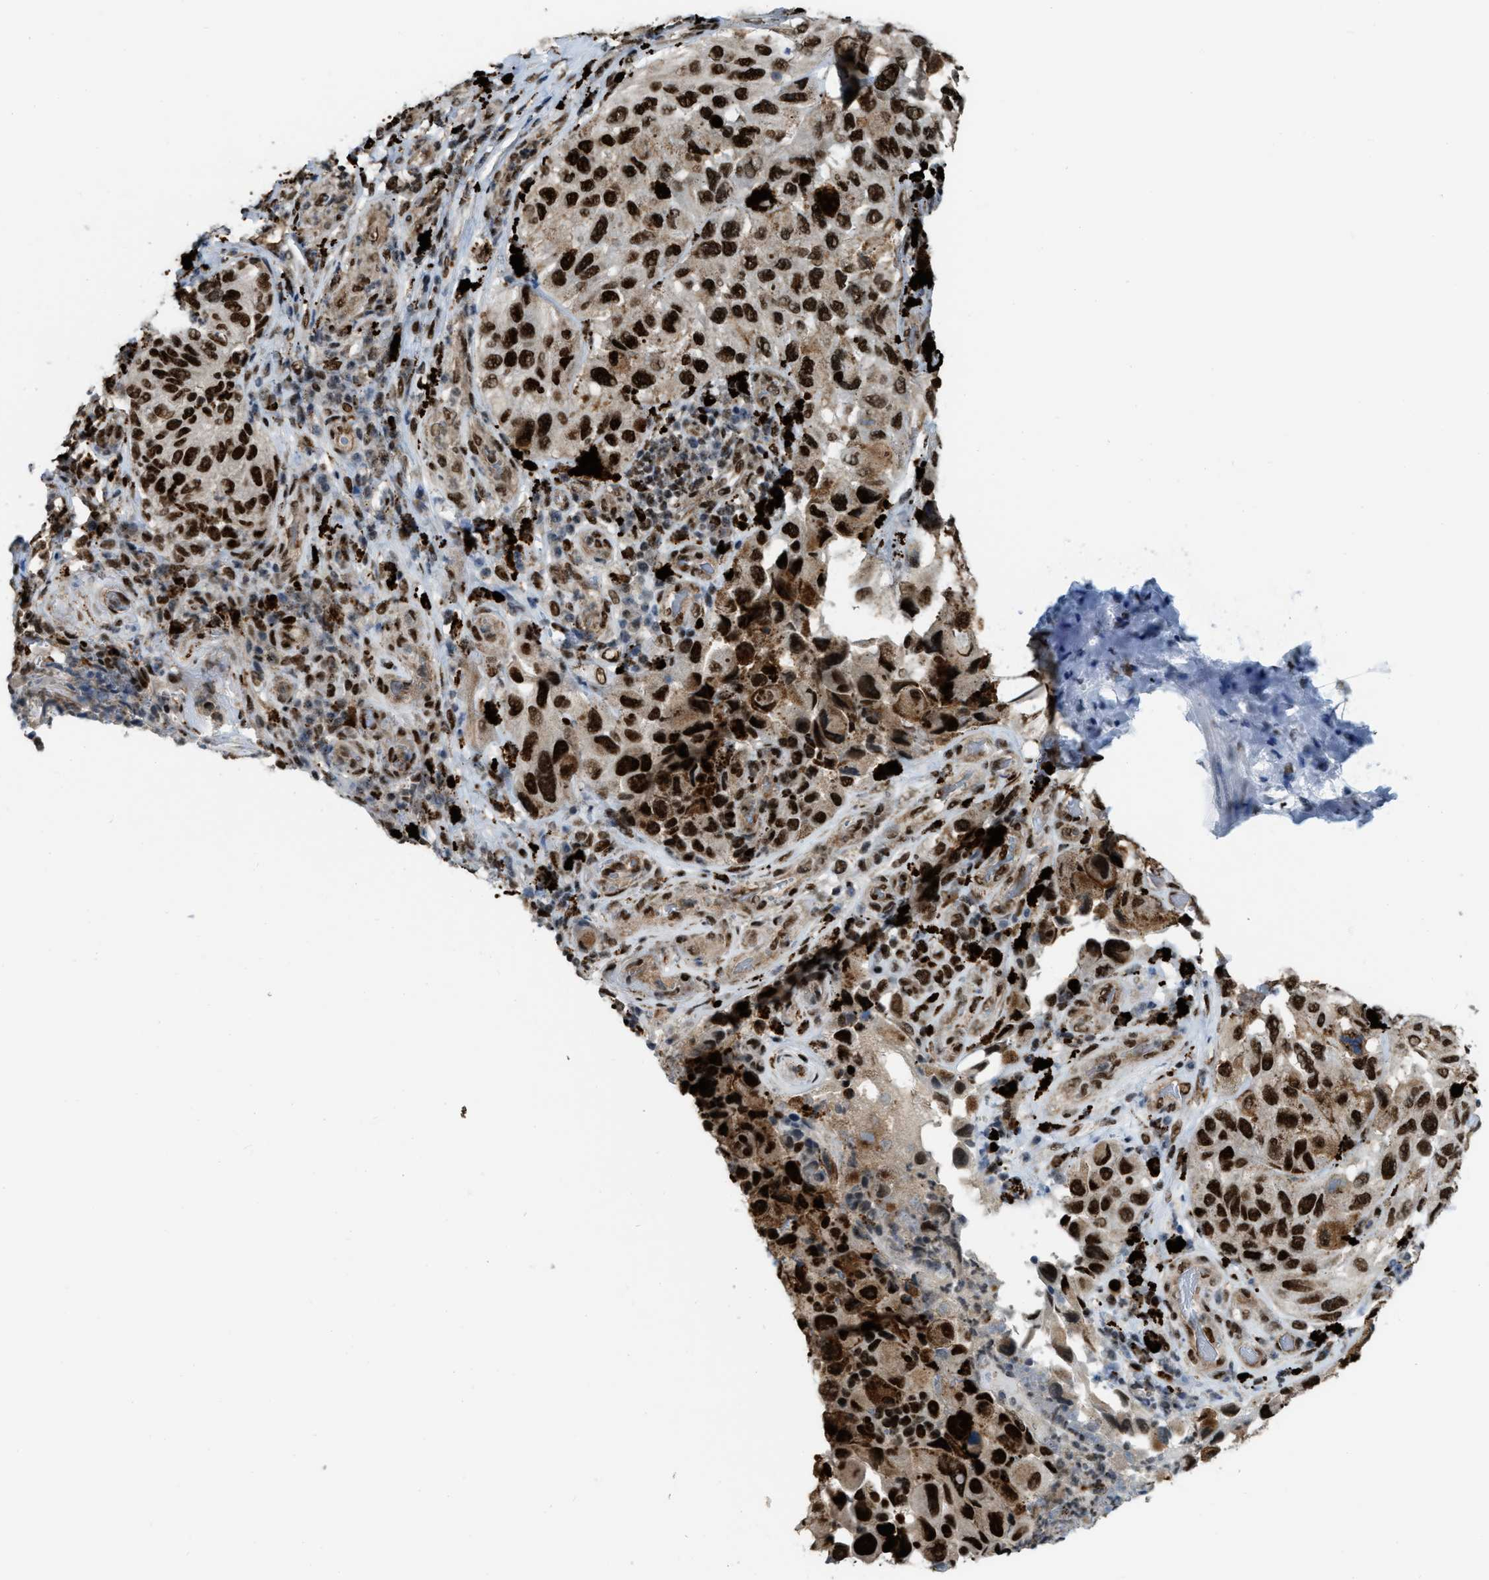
{"staining": {"intensity": "strong", "quantity": ">75%", "location": "cytoplasmic/membranous,nuclear"}, "tissue": "melanoma", "cell_type": "Tumor cells", "image_type": "cancer", "snomed": [{"axis": "morphology", "description": "Malignant melanoma, NOS"}, {"axis": "topography", "description": "Skin"}], "caption": "Malignant melanoma was stained to show a protein in brown. There is high levels of strong cytoplasmic/membranous and nuclear positivity in about >75% of tumor cells.", "gene": "NUMA1", "patient": {"sex": "female", "age": 73}}